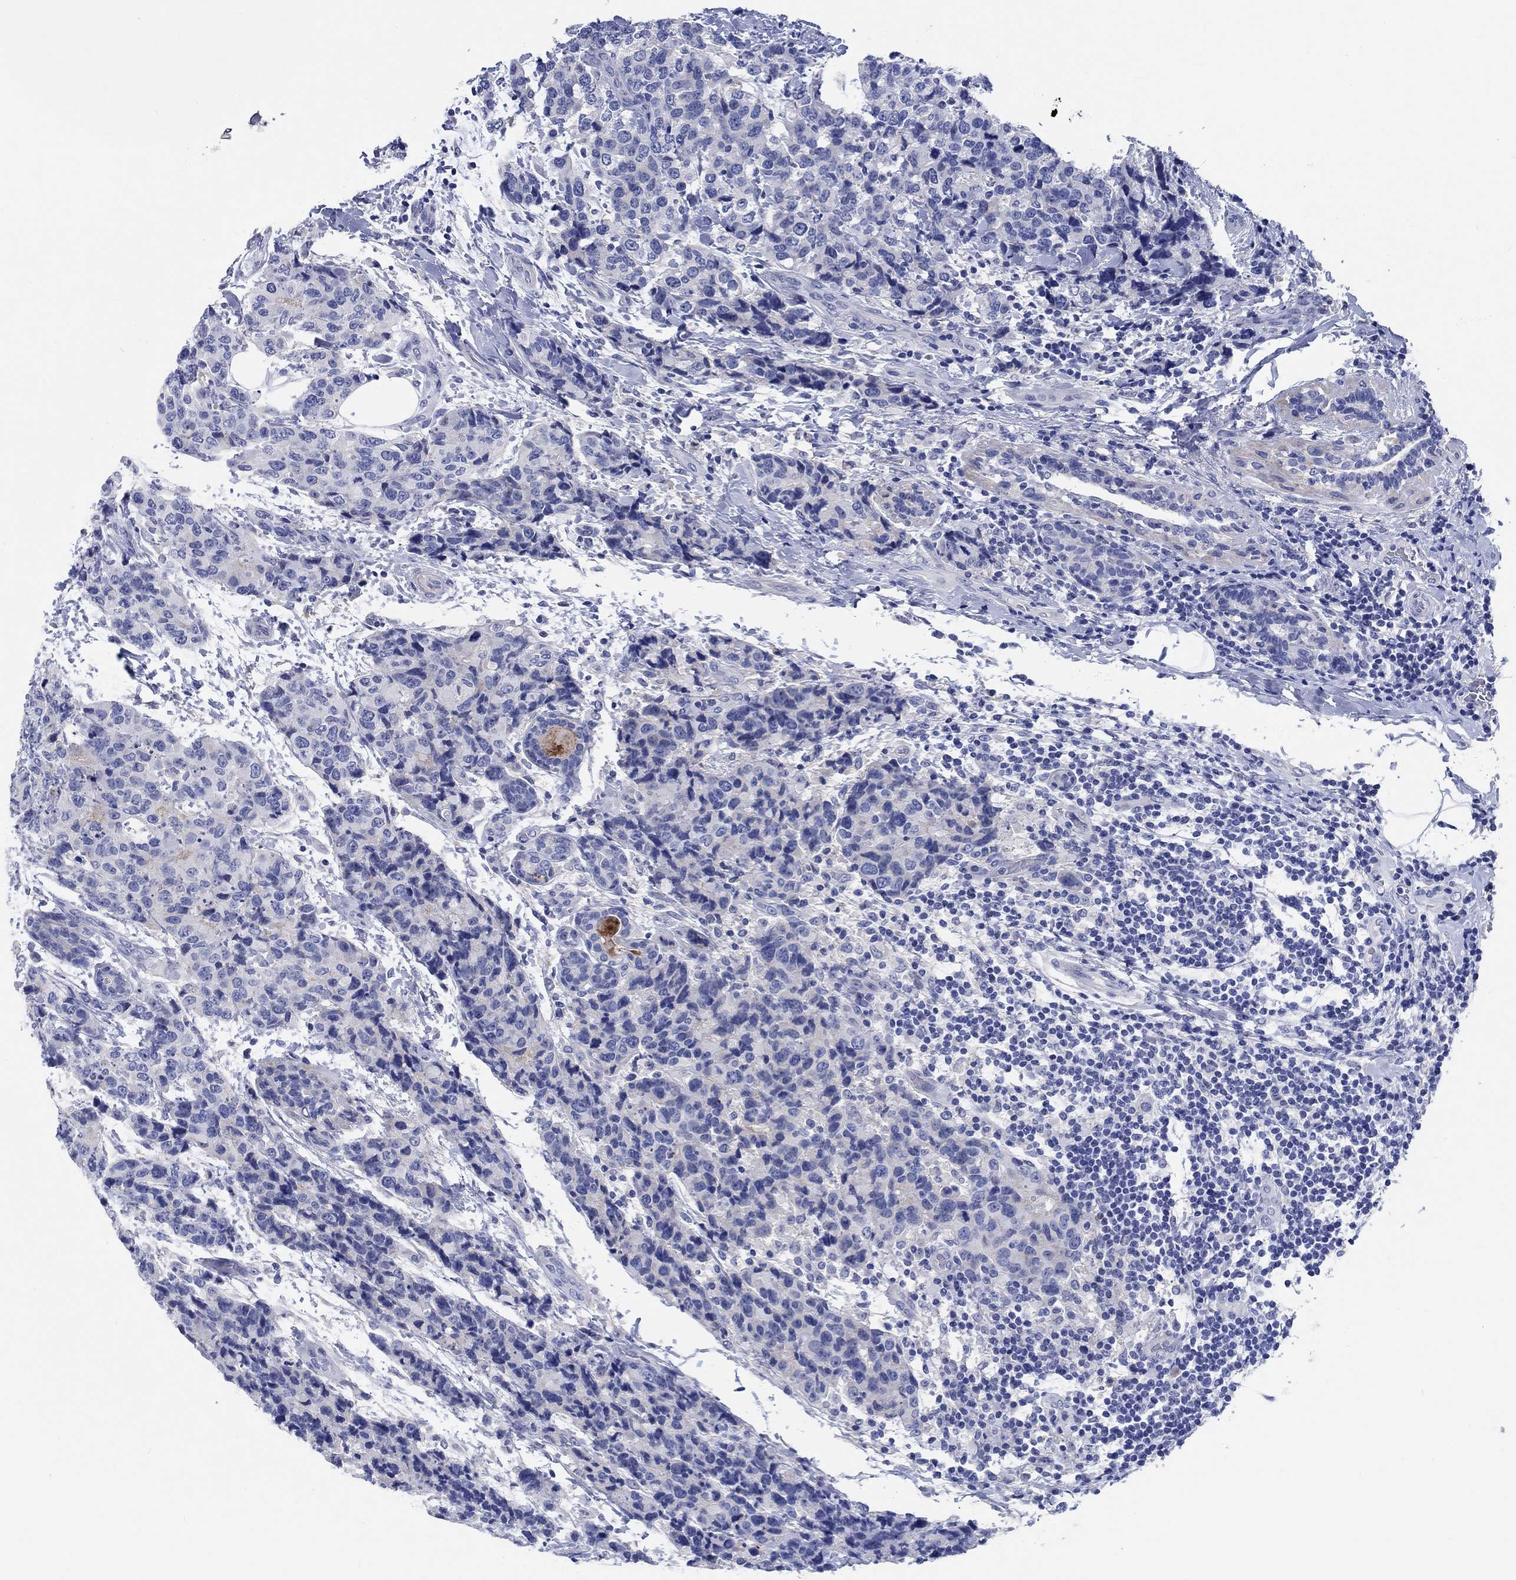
{"staining": {"intensity": "negative", "quantity": "none", "location": "none"}, "tissue": "breast cancer", "cell_type": "Tumor cells", "image_type": "cancer", "snomed": [{"axis": "morphology", "description": "Lobular carcinoma"}, {"axis": "topography", "description": "Breast"}], "caption": "An immunohistochemistry histopathology image of breast cancer is shown. There is no staining in tumor cells of breast cancer.", "gene": "SHISA4", "patient": {"sex": "female", "age": 59}}